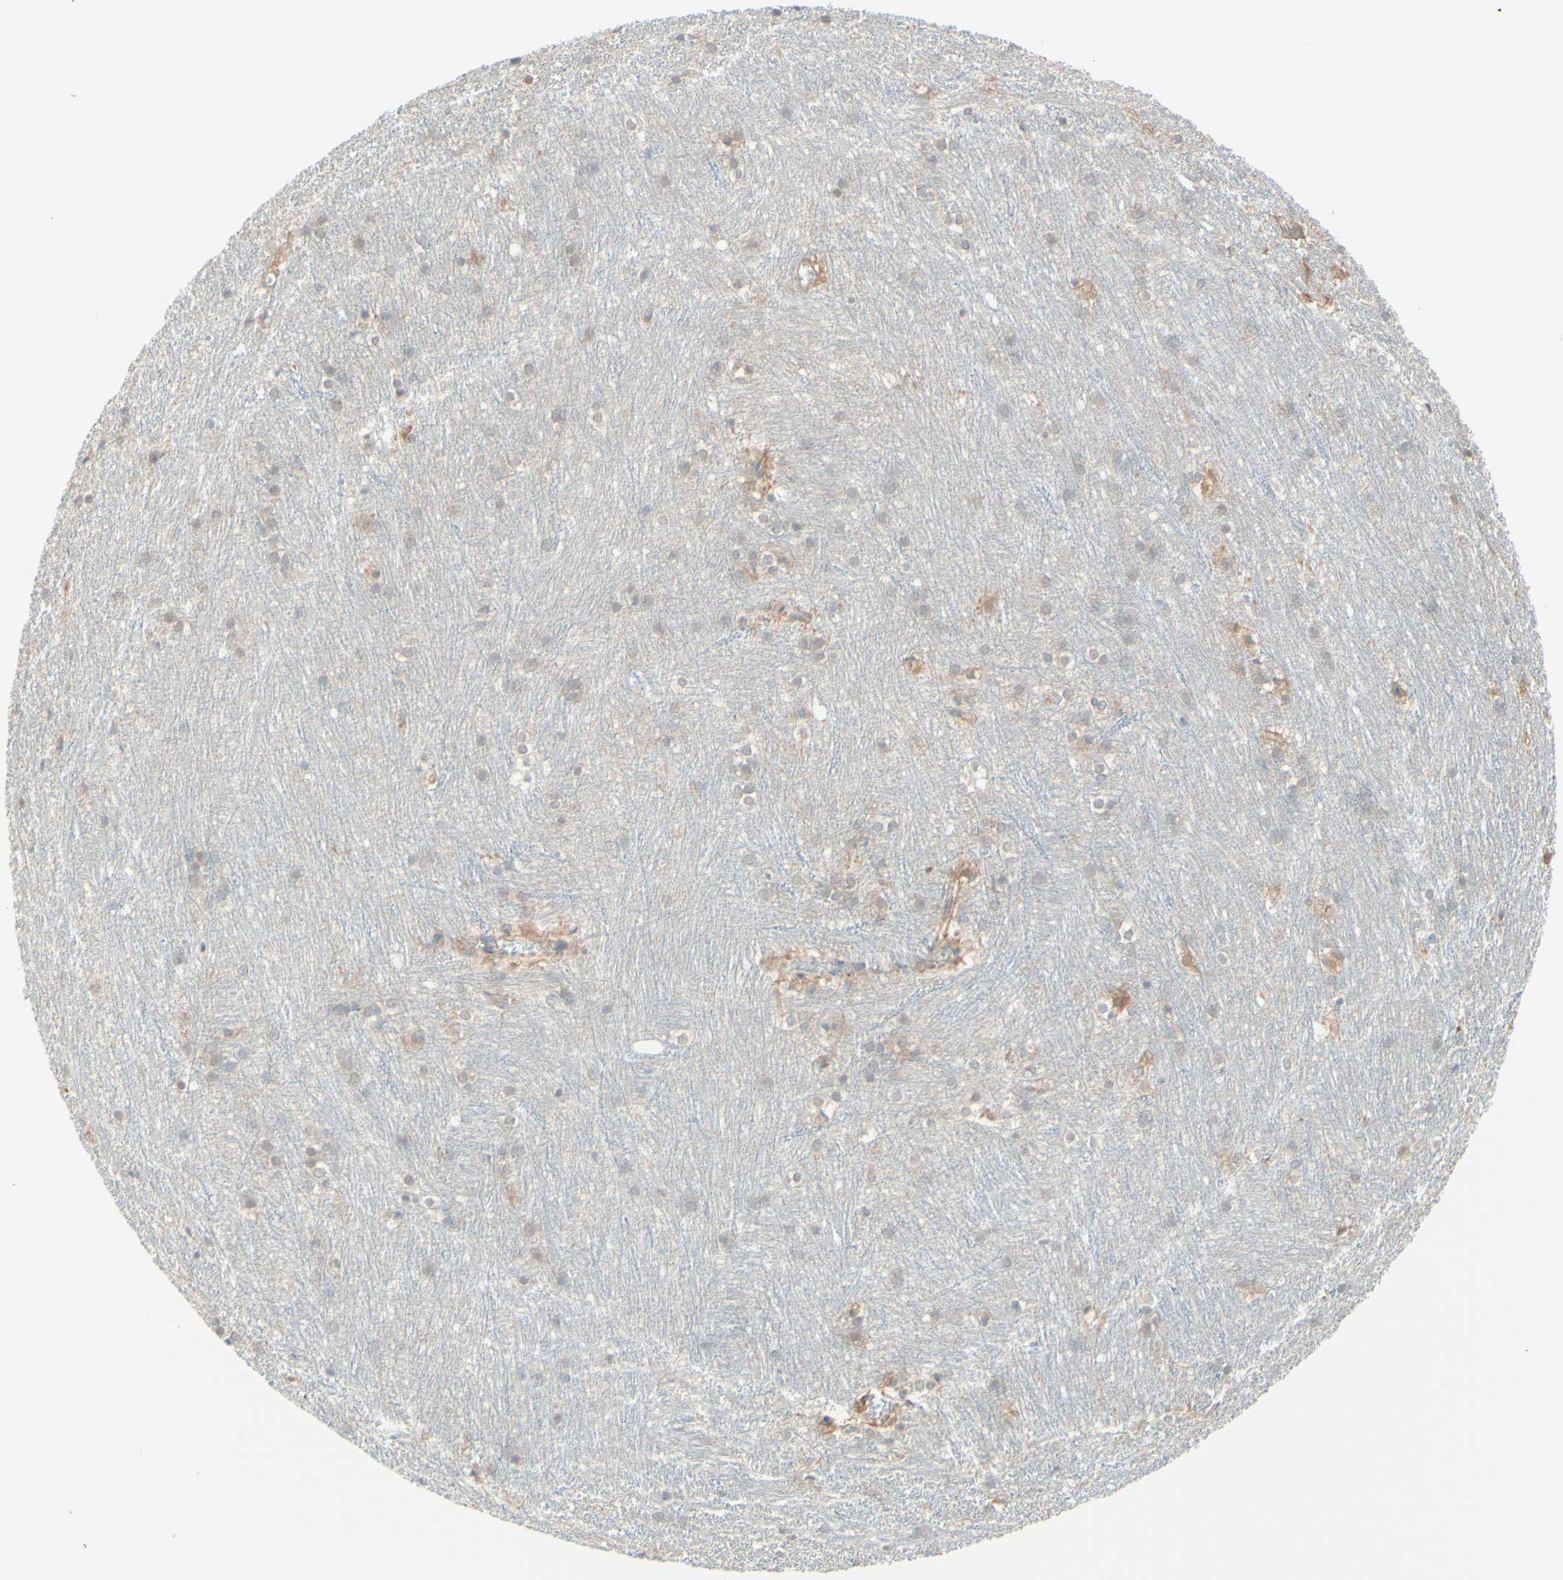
{"staining": {"intensity": "weak", "quantity": "<25%", "location": "cytoplasmic/membranous"}, "tissue": "caudate", "cell_type": "Glial cells", "image_type": "normal", "snomed": [{"axis": "morphology", "description": "Normal tissue, NOS"}, {"axis": "topography", "description": "Lateral ventricle wall"}], "caption": "A high-resolution micrograph shows immunohistochemistry (IHC) staining of benign caudate, which shows no significant staining in glial cells.", "gene": "MTM1", "patient": {"sex": "female", "age": 19}}